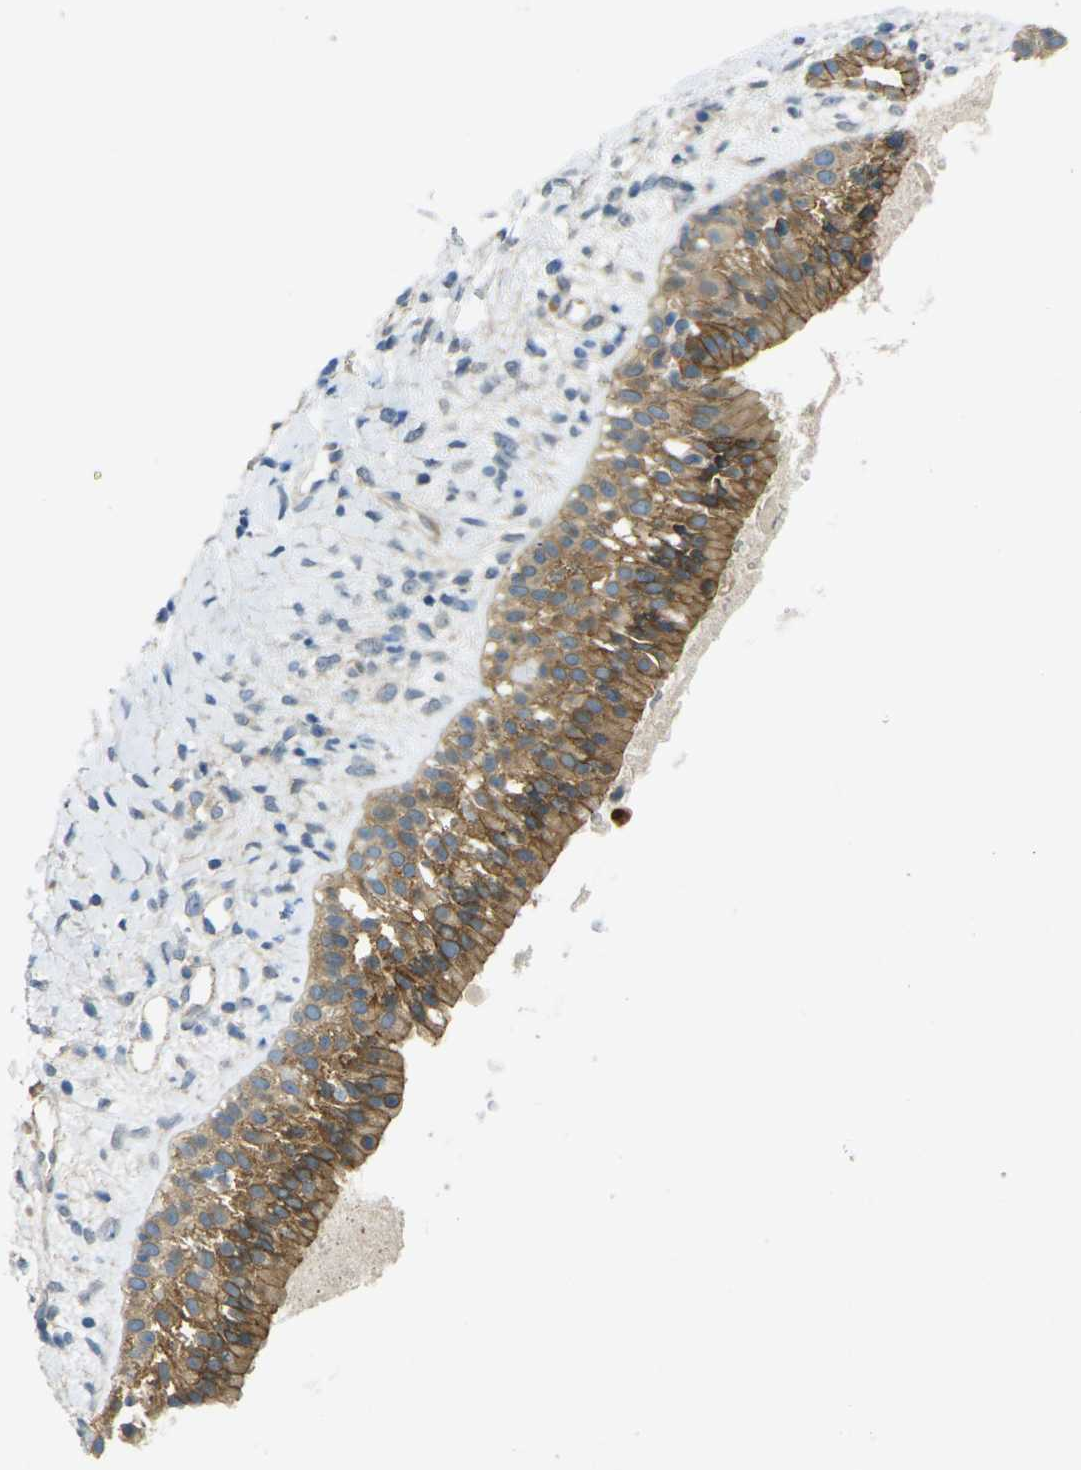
{"staining": {"intensity": "moderate", "quantity": ">75%", "location": "cytoplasmic/membranous"}, "tissue": "nasopharynx", "cell_type": "Respiratory epithelial cells", "image_type": "normal", "snomed": [{"axis": "morphology", "description": "Normal tissue, NOS"}, {"axis": "topography", "description": "Nasopharynx"}], "caption": "Nasopharynx stained with DAB (3,3'-diaminobenzidine) immunohistochemistry shows medium levels of moderate cytoplasmic/membranous staining in about >75% of respiratory epithelial cells. The staining was performed using DAB (3,3'-diaminobenzidine), with brown indicating positive protein expression. Nuclei are stained blue with hematoxylin.", "gene": "RHBDD1", "patient": {"sex": "male", "age": 22}}